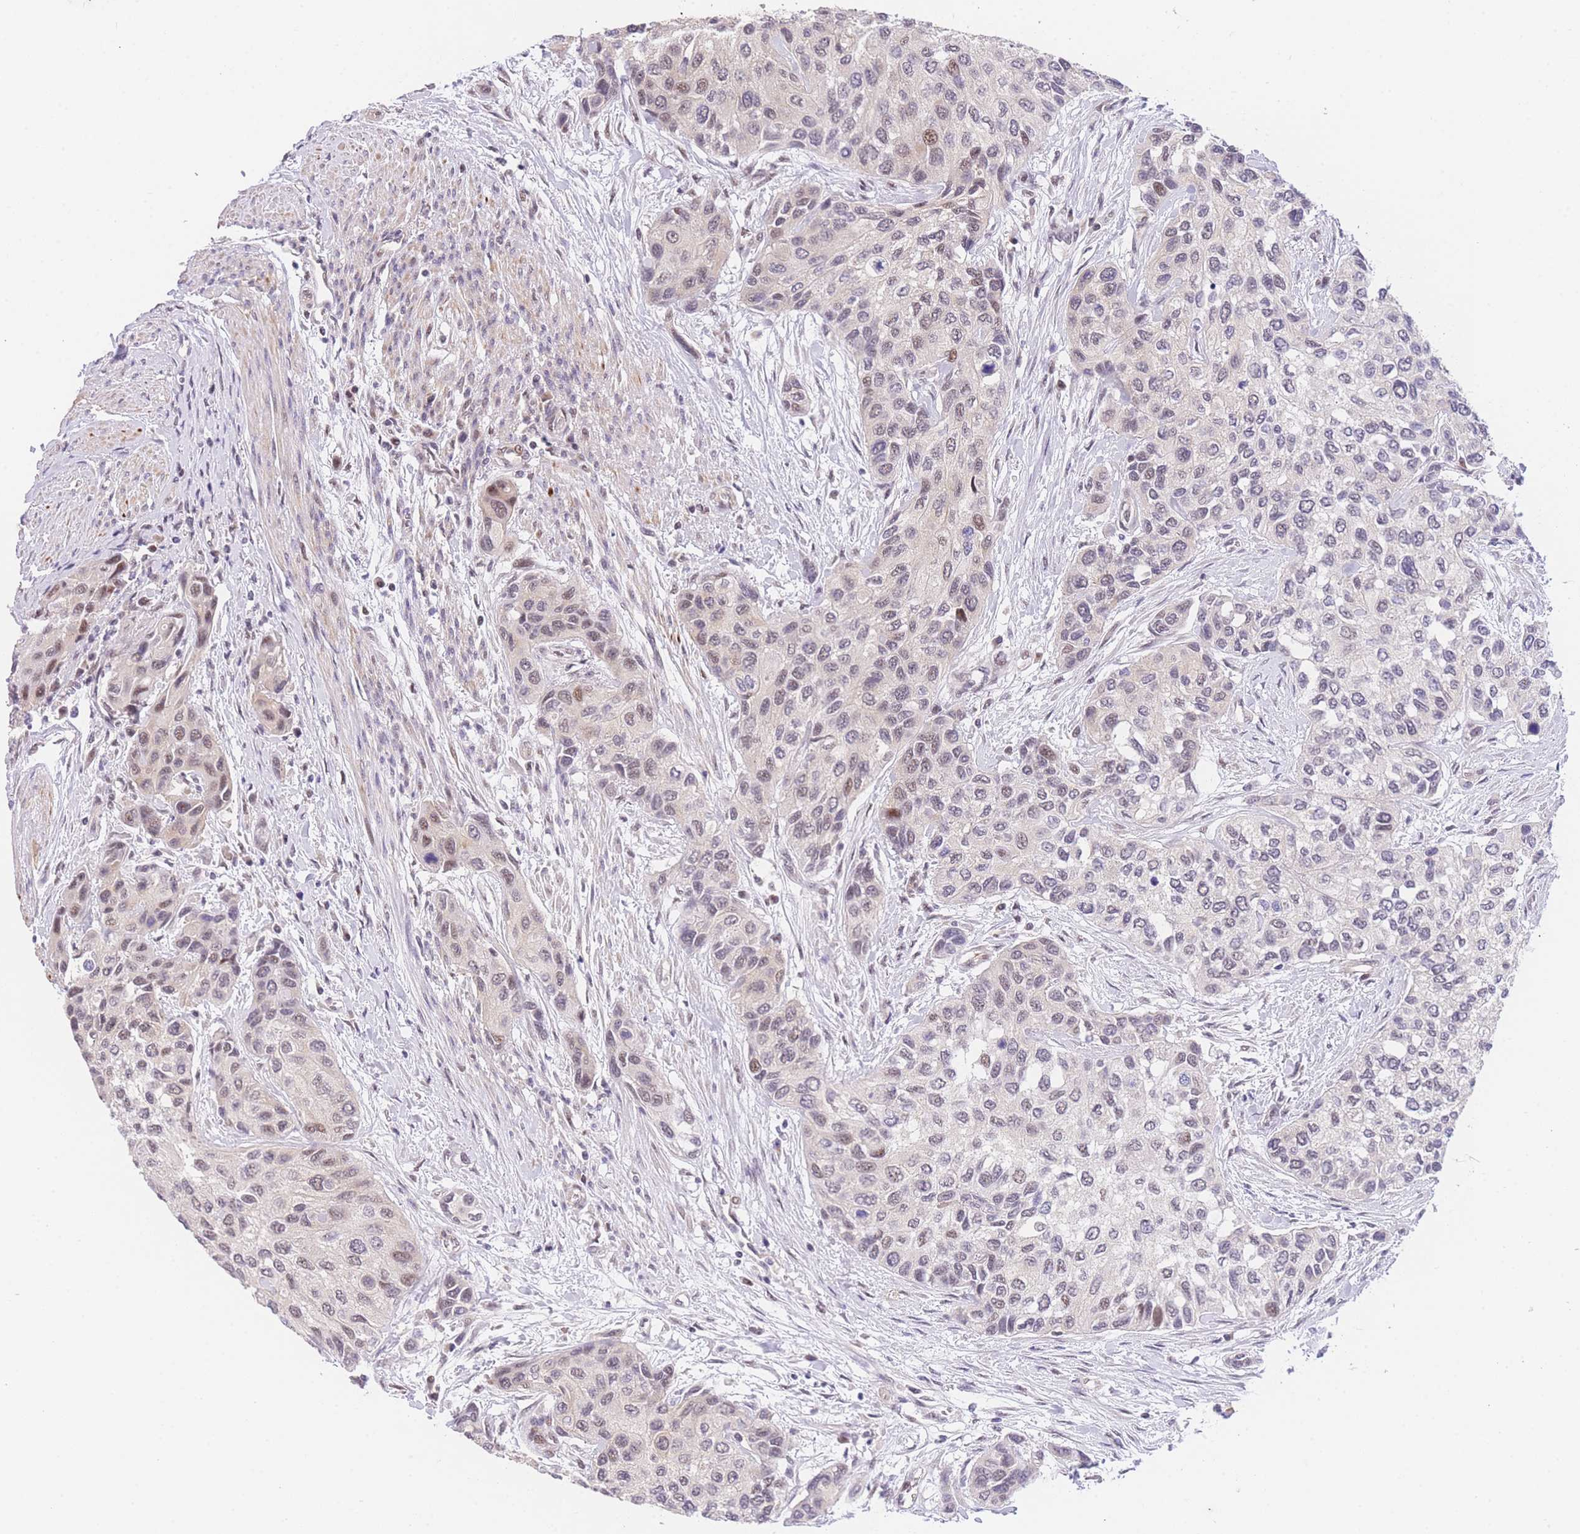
{"staining": {"intensity": "weak", "quantity": ">75%", "location": "nuclear"}, "tissue": "urothelial cancer", "cell_type": "Tumor cells", "image_type": "cancer", "snomed": [{"axis": "morphology", "description": "Normal tissue, NOS"}, {"axis": "morphology", "description": "Urothelial carcinoma, High grade"}, {"axis": "topography", "description": "Vascular tissue"}, {"axis": "topography", "description": "Urinary bladder"}], "caption": "Immunohistochemistry (IHC) of urothelial carcinoma (high-grade) reveals low levels of weak nuclear expression in approximately >75% of tumor cells.", "gene": "SLC35F2", "patient": {"sex": "female", "age": 56}}